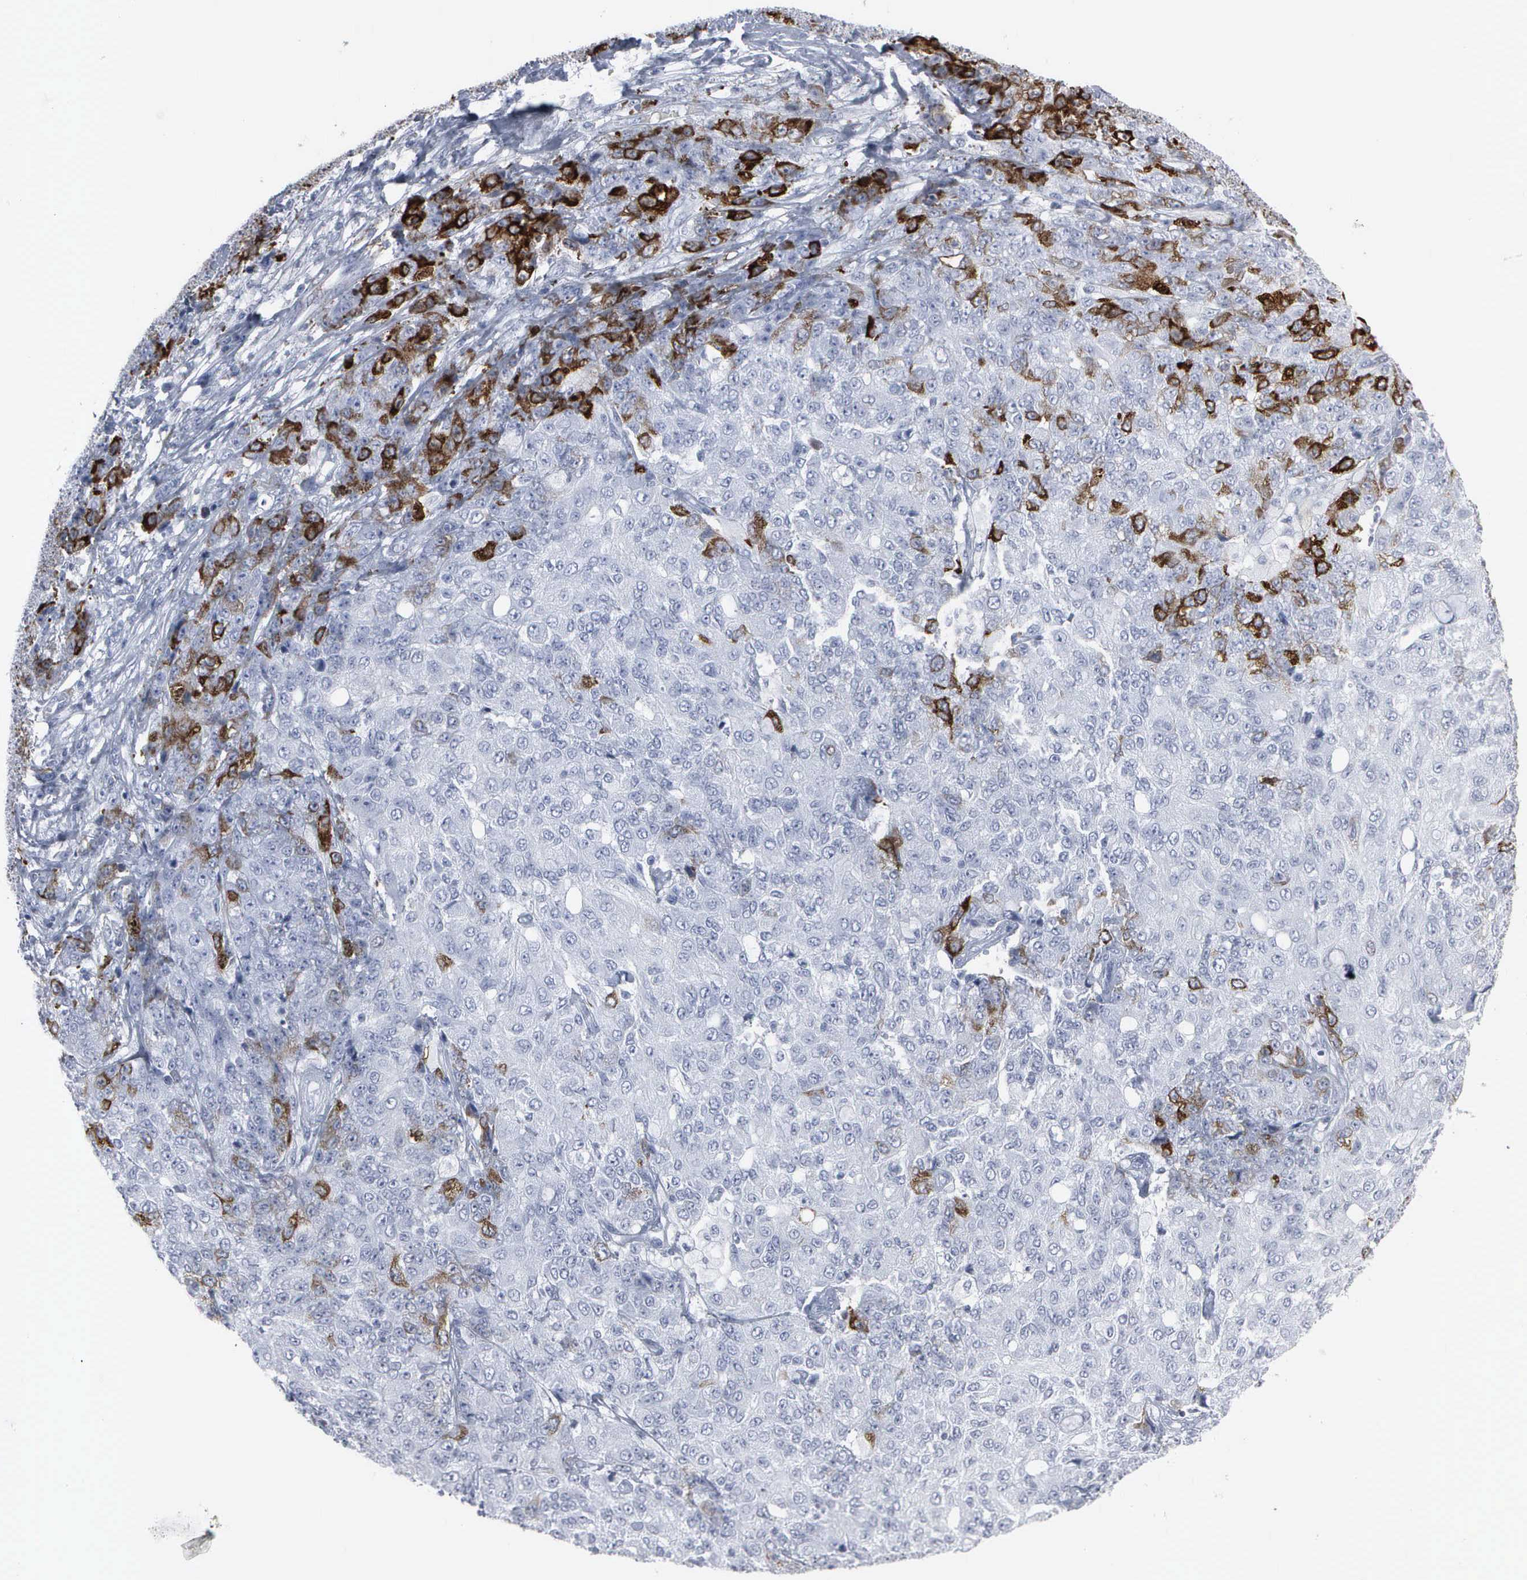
{"staining": {"intensity": "strong", "quantity": "<25%", "location": "cytoplasmic/membranous"}, "tissue": "ovarian cancer", "cell_type": "Tumor cells", "image_type": "cancer", "snomed": [{"axis": "morphology", "description": "Carcinoma, endometroid"}, {"axis": "topography", "description": "Ovary"}], "caption": "Brown immunohistochemical staining in human ovarian cancer (endometroid carcinoma) reveals strong cytoplasmic/membranous staining in about <25% of tumor cells.", "gene": "CCNB1", "patient": {"sex": "female", "age": 42}}